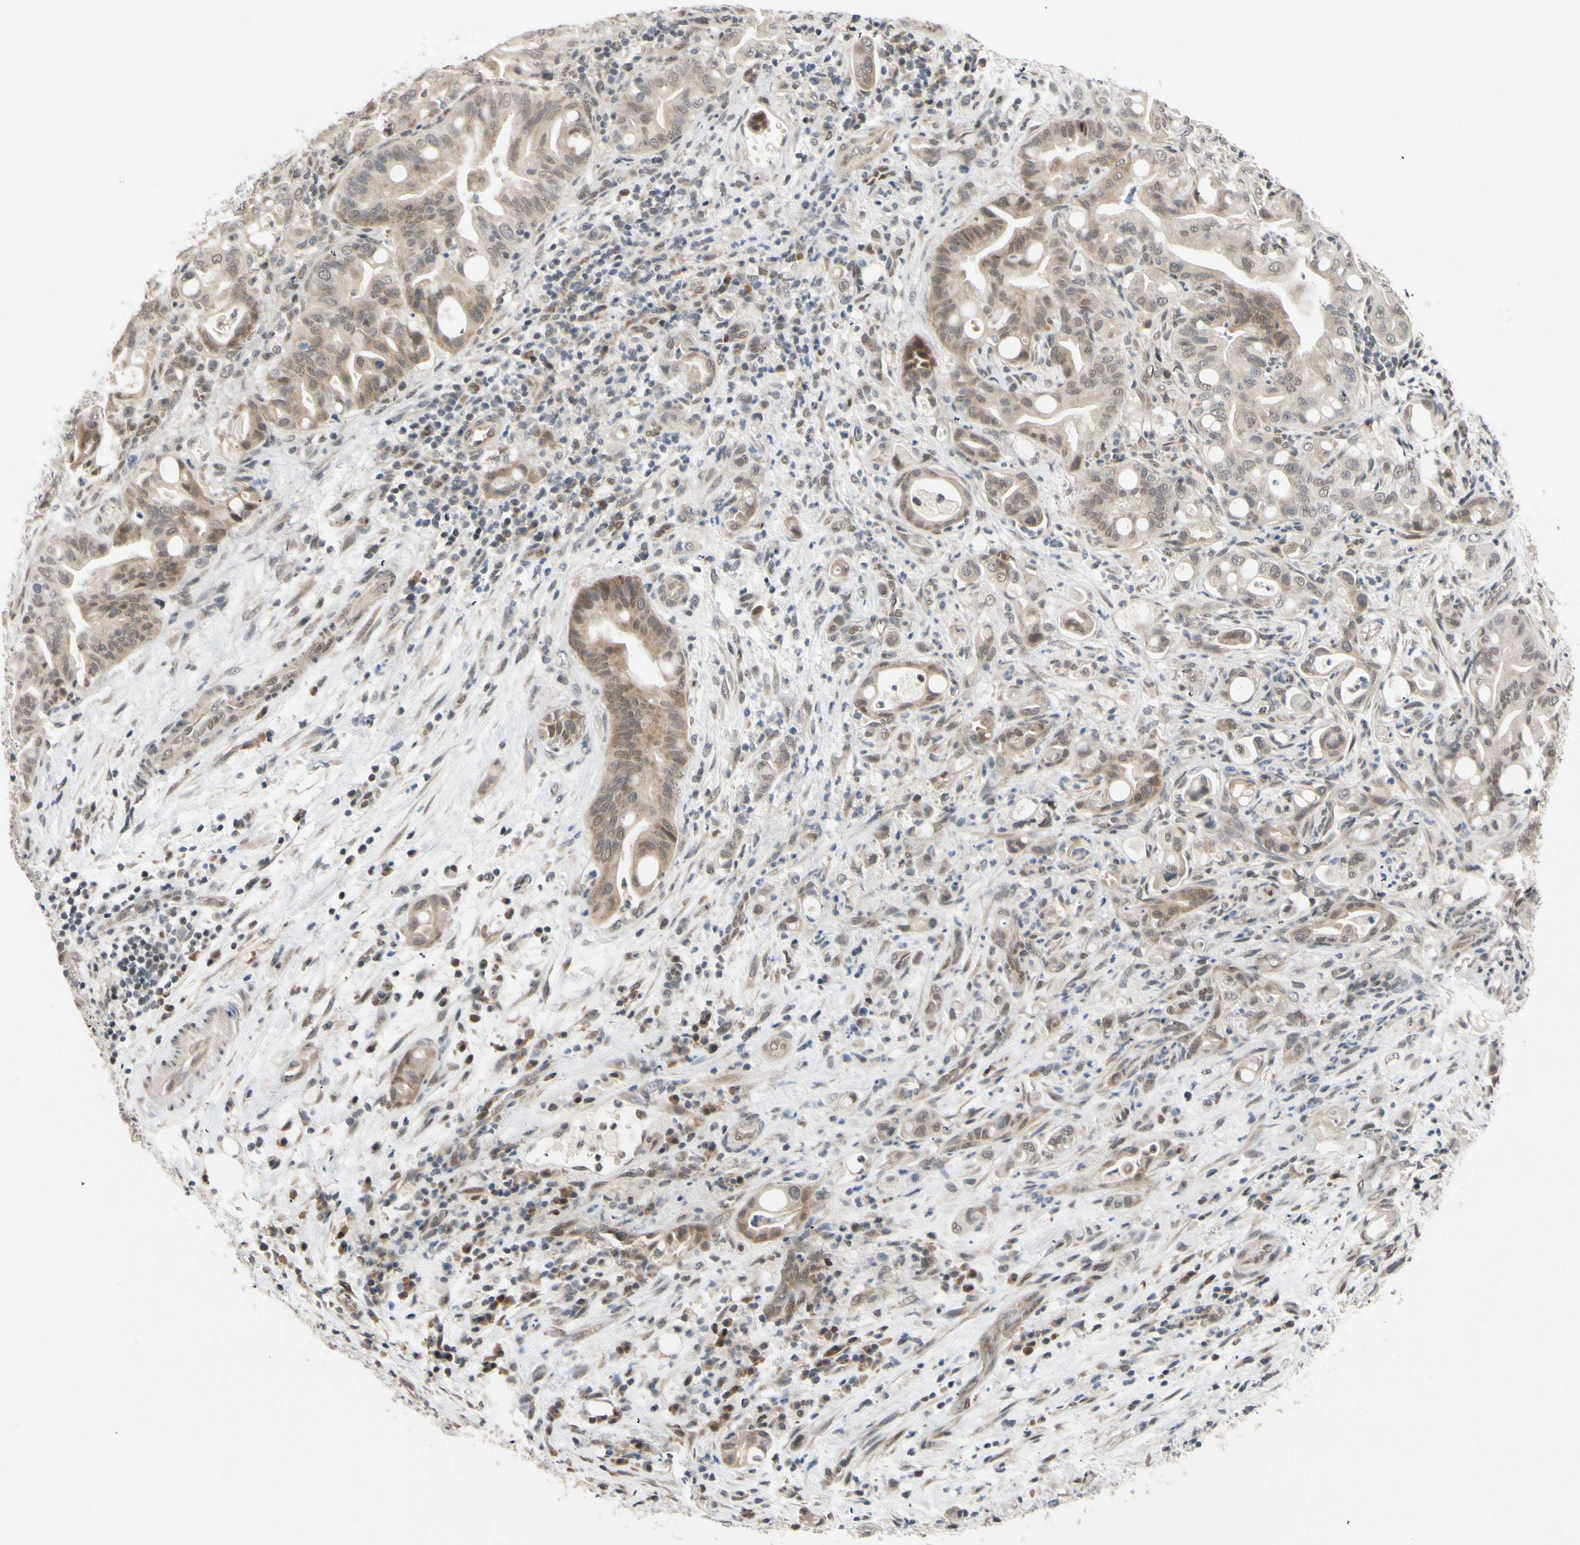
{"staining": {"intensity": "weak", "quantity": ">75%", "location": "cytoplasmic/membranous,nuclear"}, "tissue": "liver cancer", "cell_type": "Tumor cells", "image_type": "cancer", "snomed": [{"axis": "morphology", "description": "Cholangiocarcinoma"}, {"axis": "topography", "description": "Liver"}], "caption": "Liver cancer tissue displays weak cytoplasmic/membranous and nuclear expression in about >75% of tumor cells", "gene": "TAF4", "patient": {"sex": "female", "age": 68}}